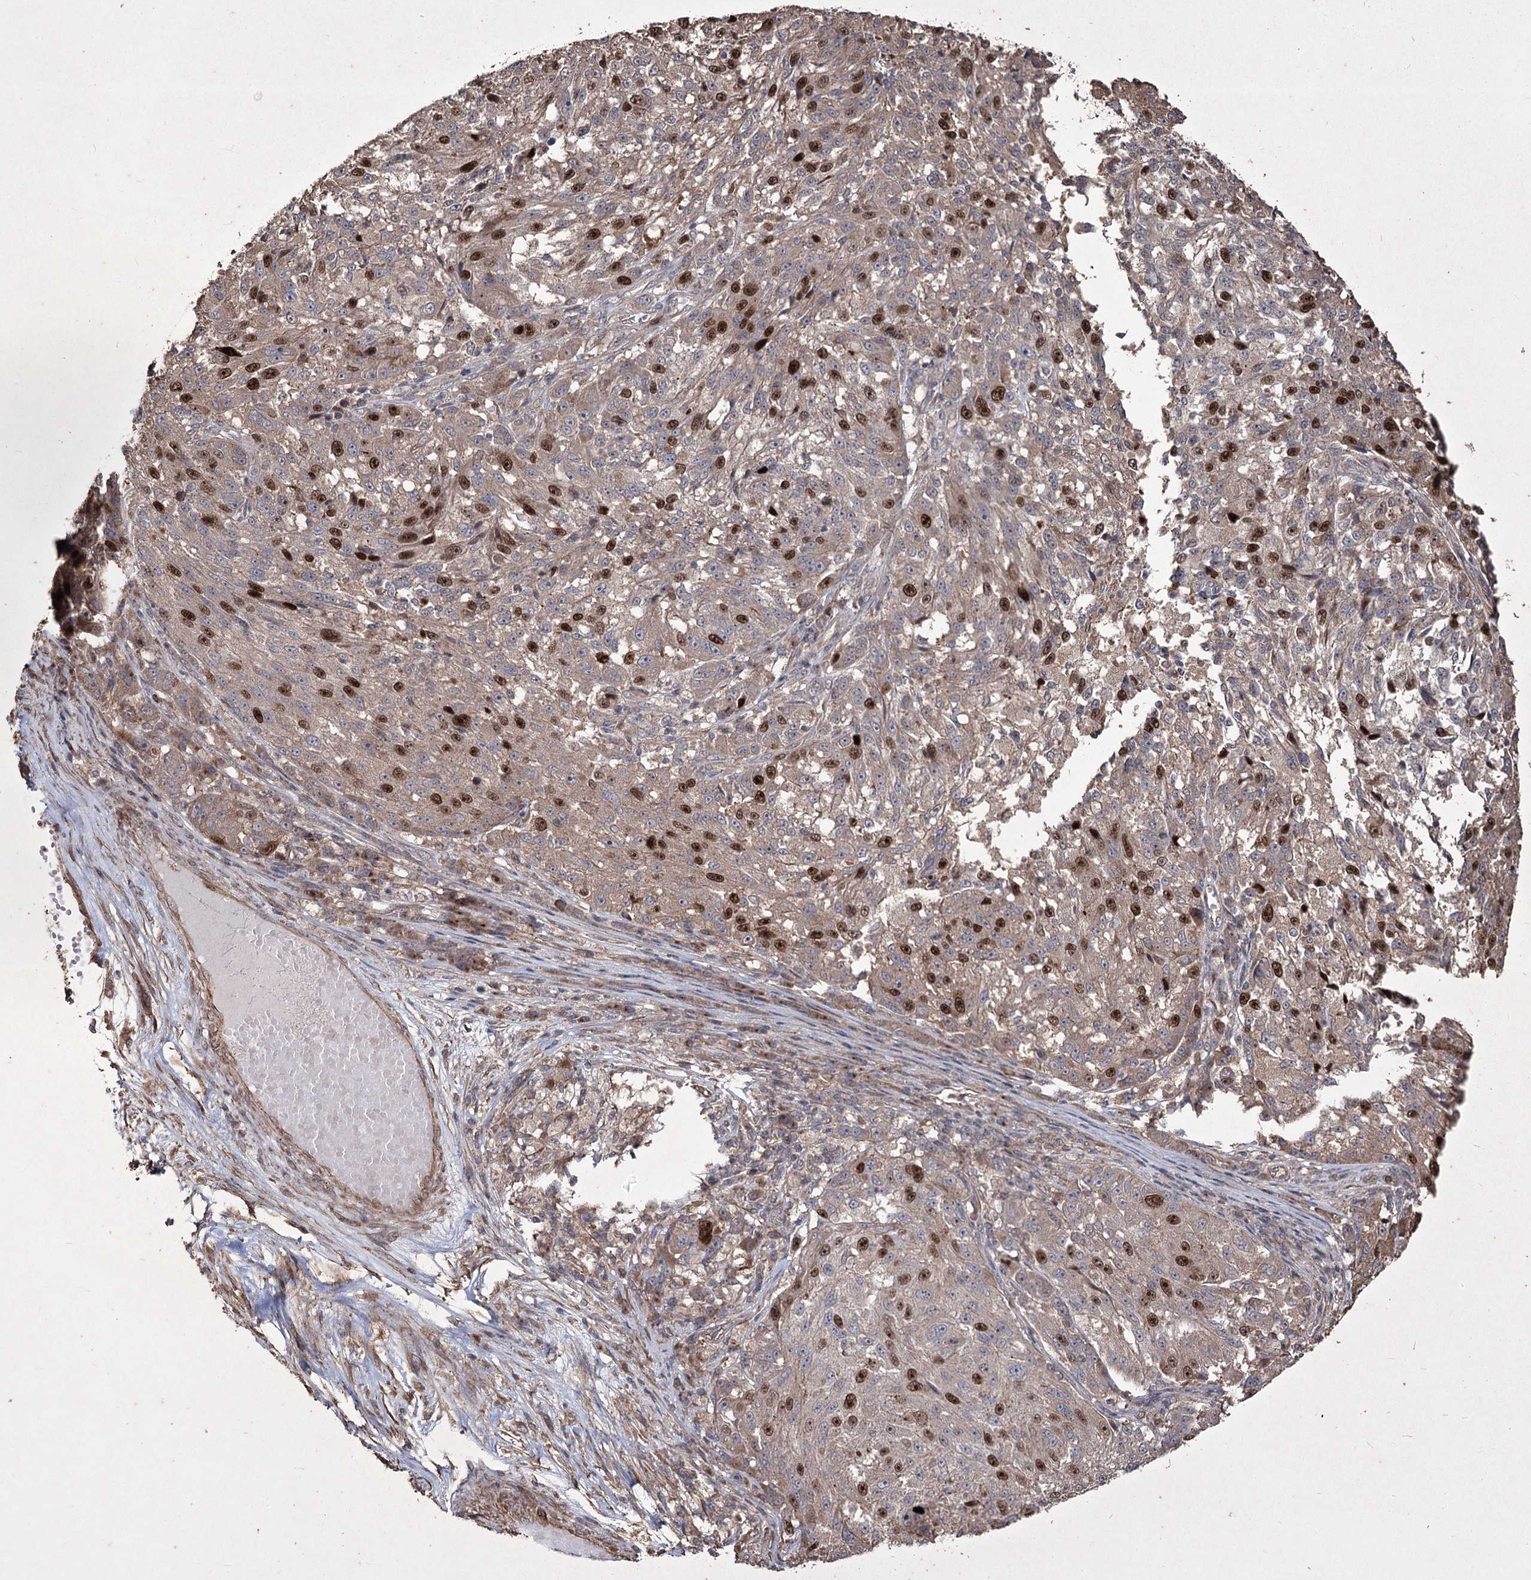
{"staining": {"intensity": "strong", "quantity": "25%-75%", "location": "nuclear"}, "tissue": "melanoma", "cell_type": "Tumor cells", "image_type": "cancer", "snomed": [{"axis": "morphology", "description": "Malignant melanoma, NOS"}, {"axis": "topography", "description": "Skin"}], "caption": "A photomicrograph of human malignant melanoma stained for a protein displays strong nuclear brown staining in tumor cells. Using DAB (3,3'-diaminobenzidine) (brown) and hematoxylin (blue) stains, captured at high magnification using brightfield microscopy.", "gene": "PRC1", "patient": {"sex": "male", "age": 53}}